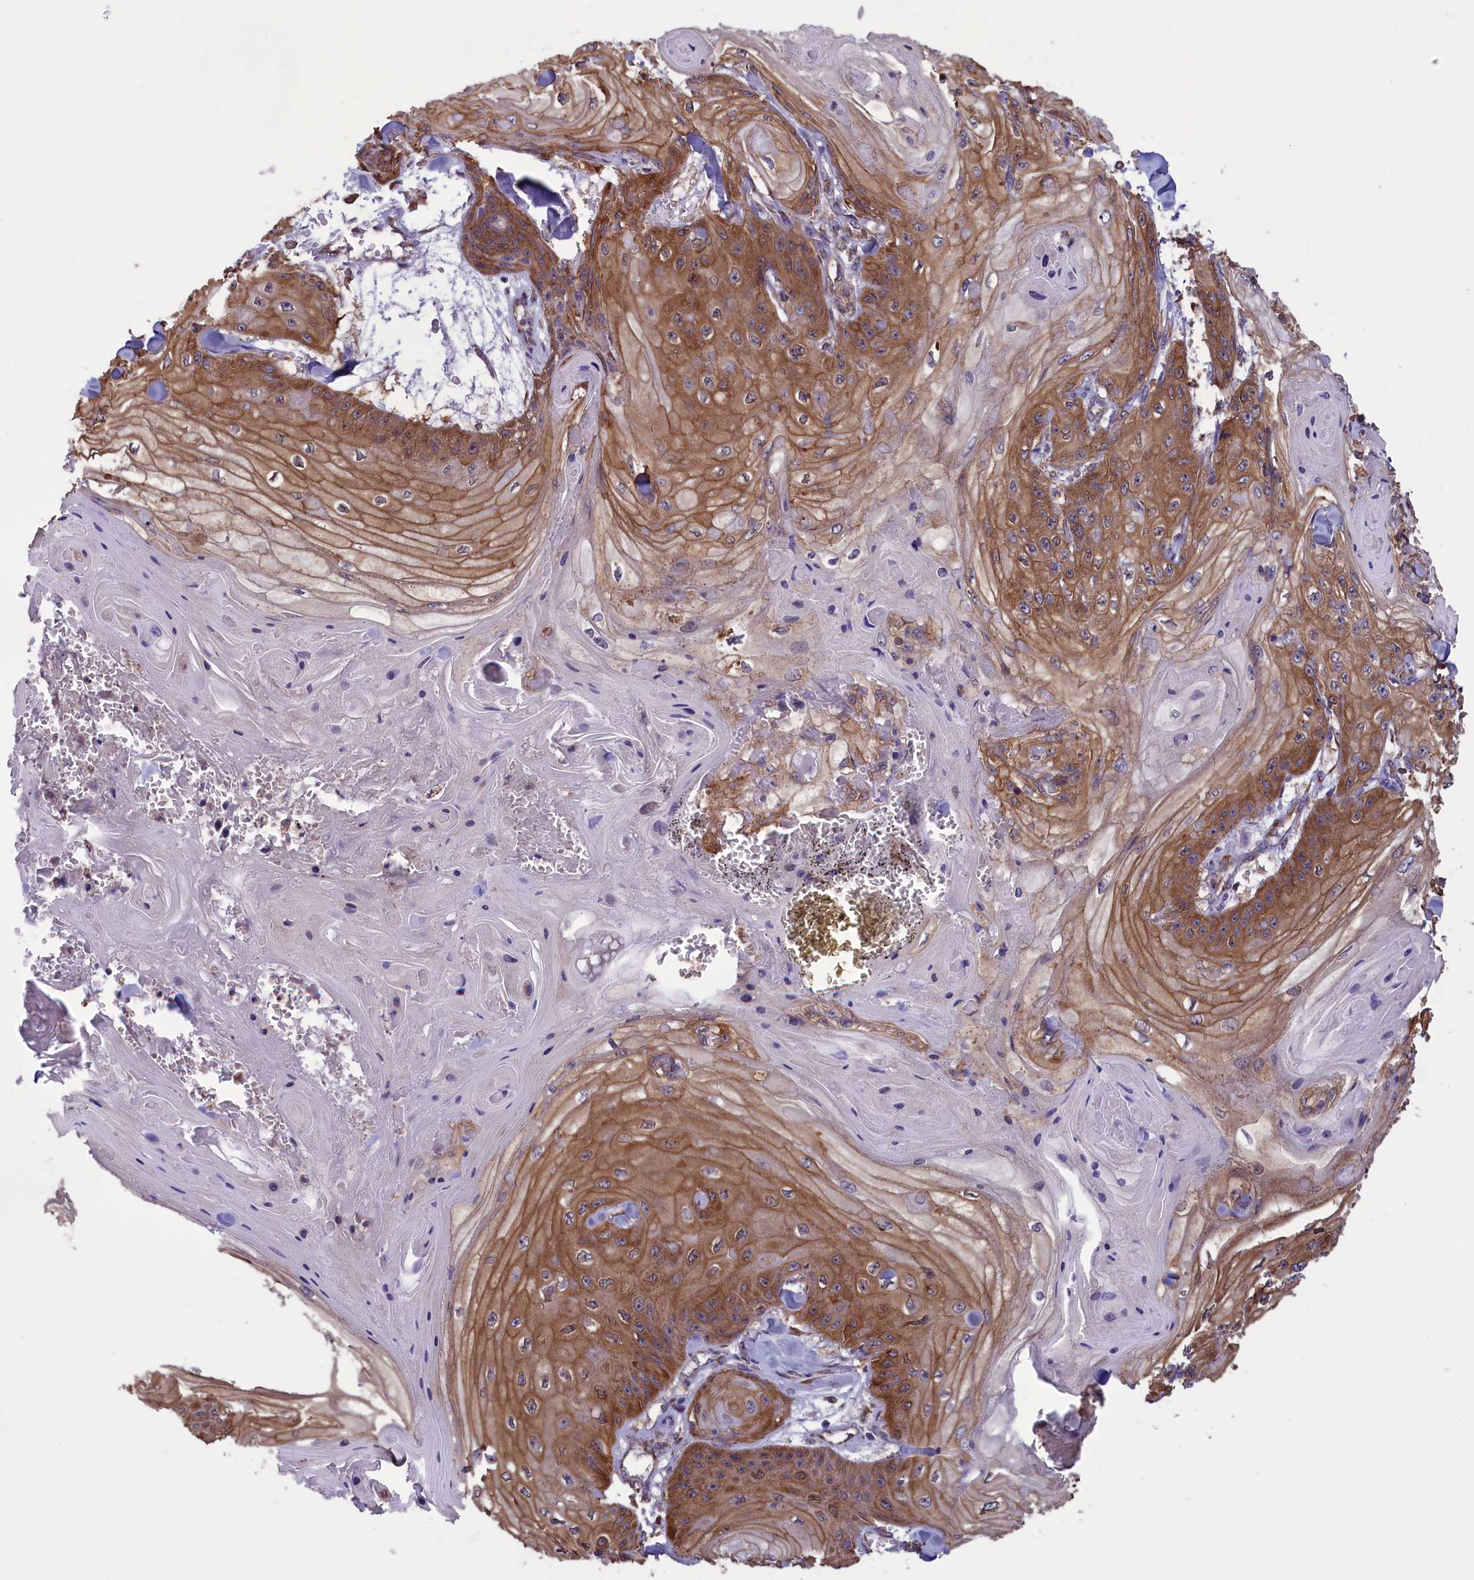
{"staining": {"intensity": "moderate", "quantity": ">75%", "location": "cytoplasmic/membranous"}, "tissue": "skin cancer", "cell_type": "Tumor cells", "image_type": "cancer", "snomed": [{"axis": "morphology", "description": "Squamous cell carcinoma, NOS"}, {"axis": "topography", "description": "Skin"}], "caption": "Skin squamous cell carcinoma was stained to show a protein in brown. There is medium levels of moderate cytoplasmic/membranous expression in about >75% of tumor cells. Nuclei are stained in blue.", "gene": "DAPK3", "patient": {"sex": "male", "age": 74}}